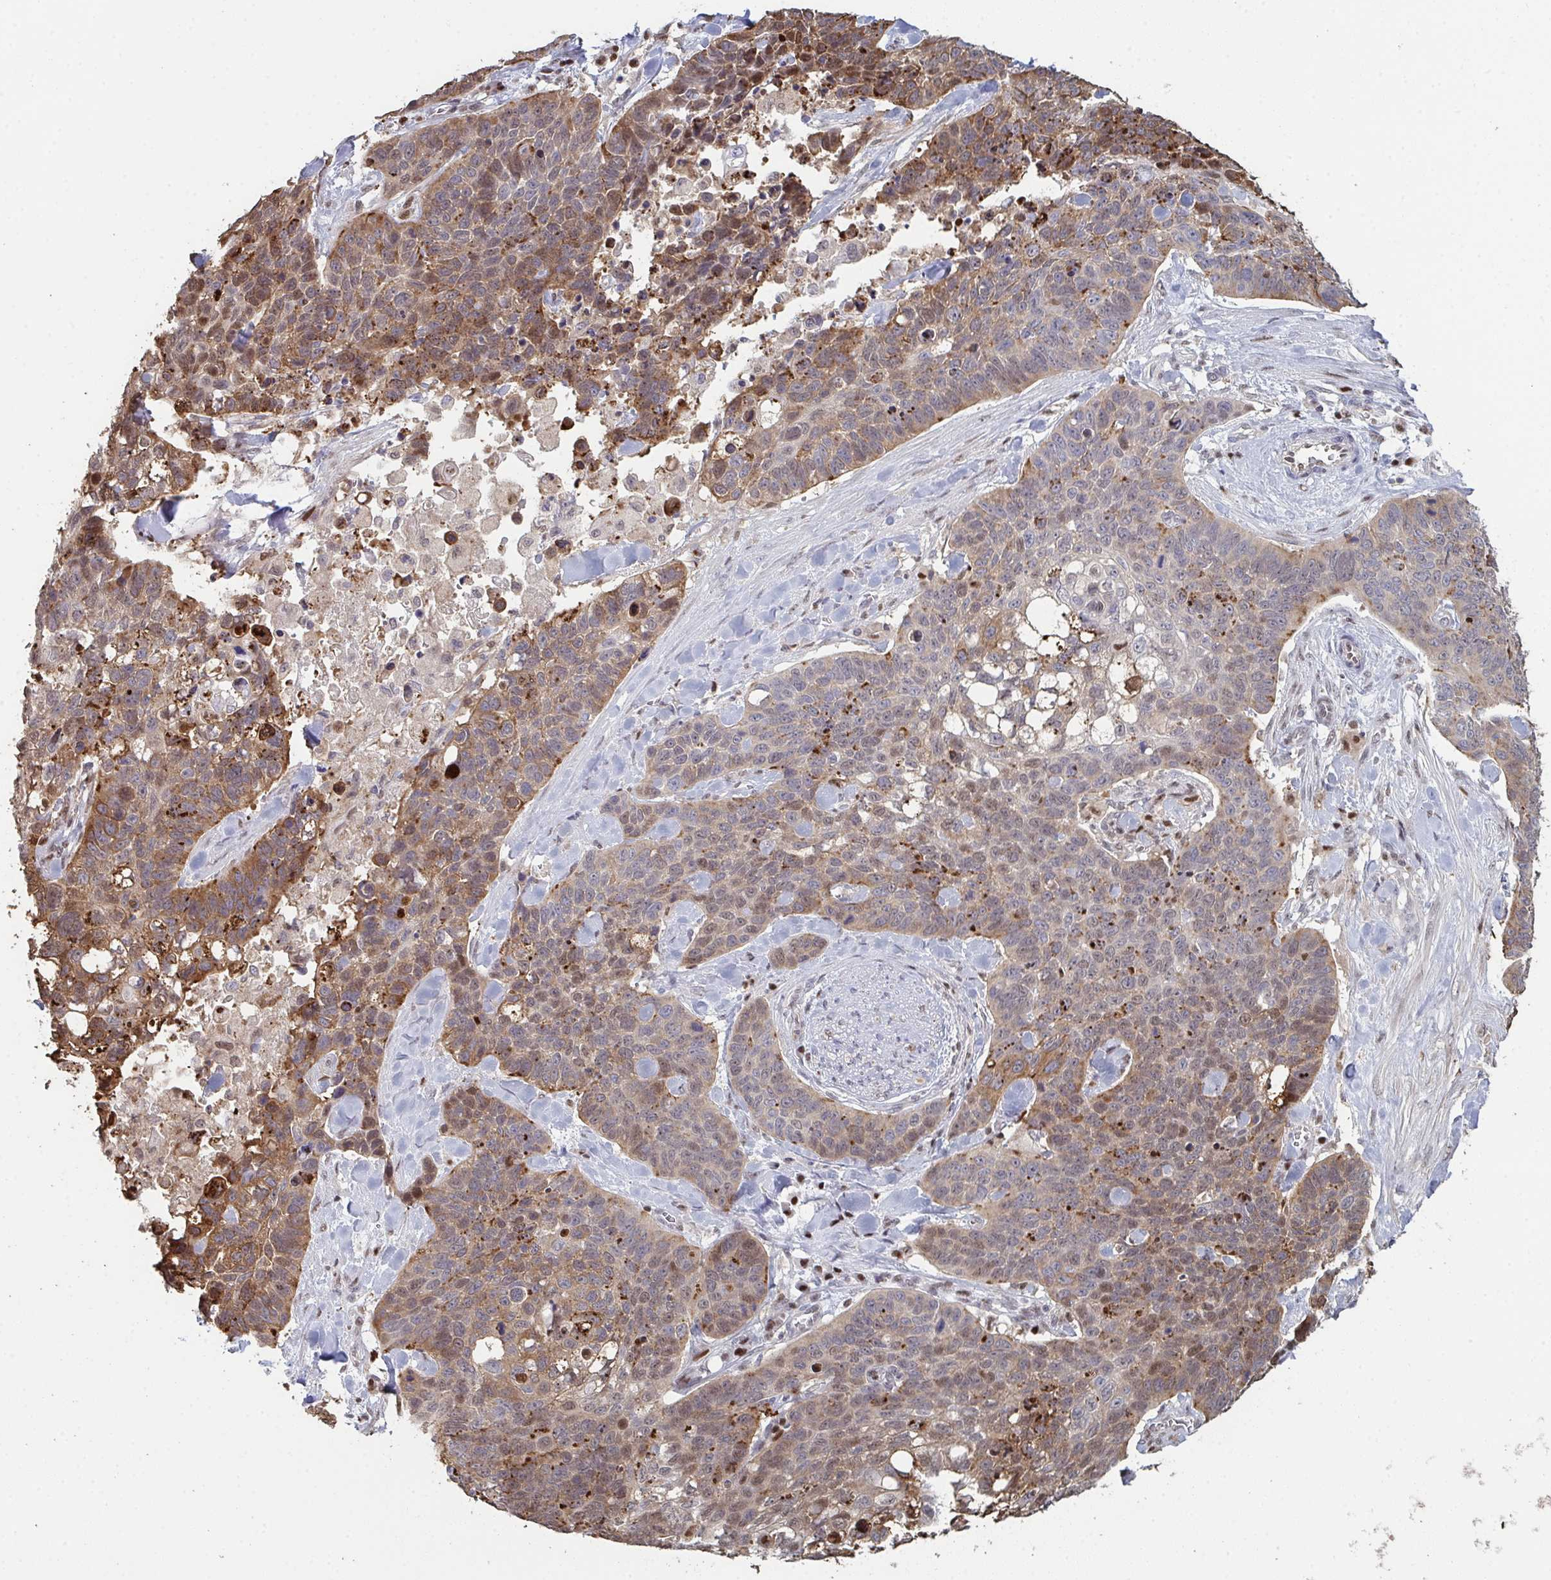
{"staining": {"intensity": "moderate", "quantity": ">75%", "location": "cytoplasmic/membranous"}, "tissue": "lung cancer", "cell_type": "Tumor cells", "image_type": "cancer", "snomed": [{"axis": "morphology", "description": "Squamous cell carcinoma, NOS"}, {"axis": "topography", "description": "Lung"}], "caption": "A brown stain highlights moderate cytoplasmic/membranous staining of a protein in human squamous cell carcinoma (lung) tumor cells. (DAB (3,3'-diaminobenzidine) = brown stain, brightfield microscopy at high magnification).", "gene": "ACD", "patient": {"sex": "male", "age": 62}}